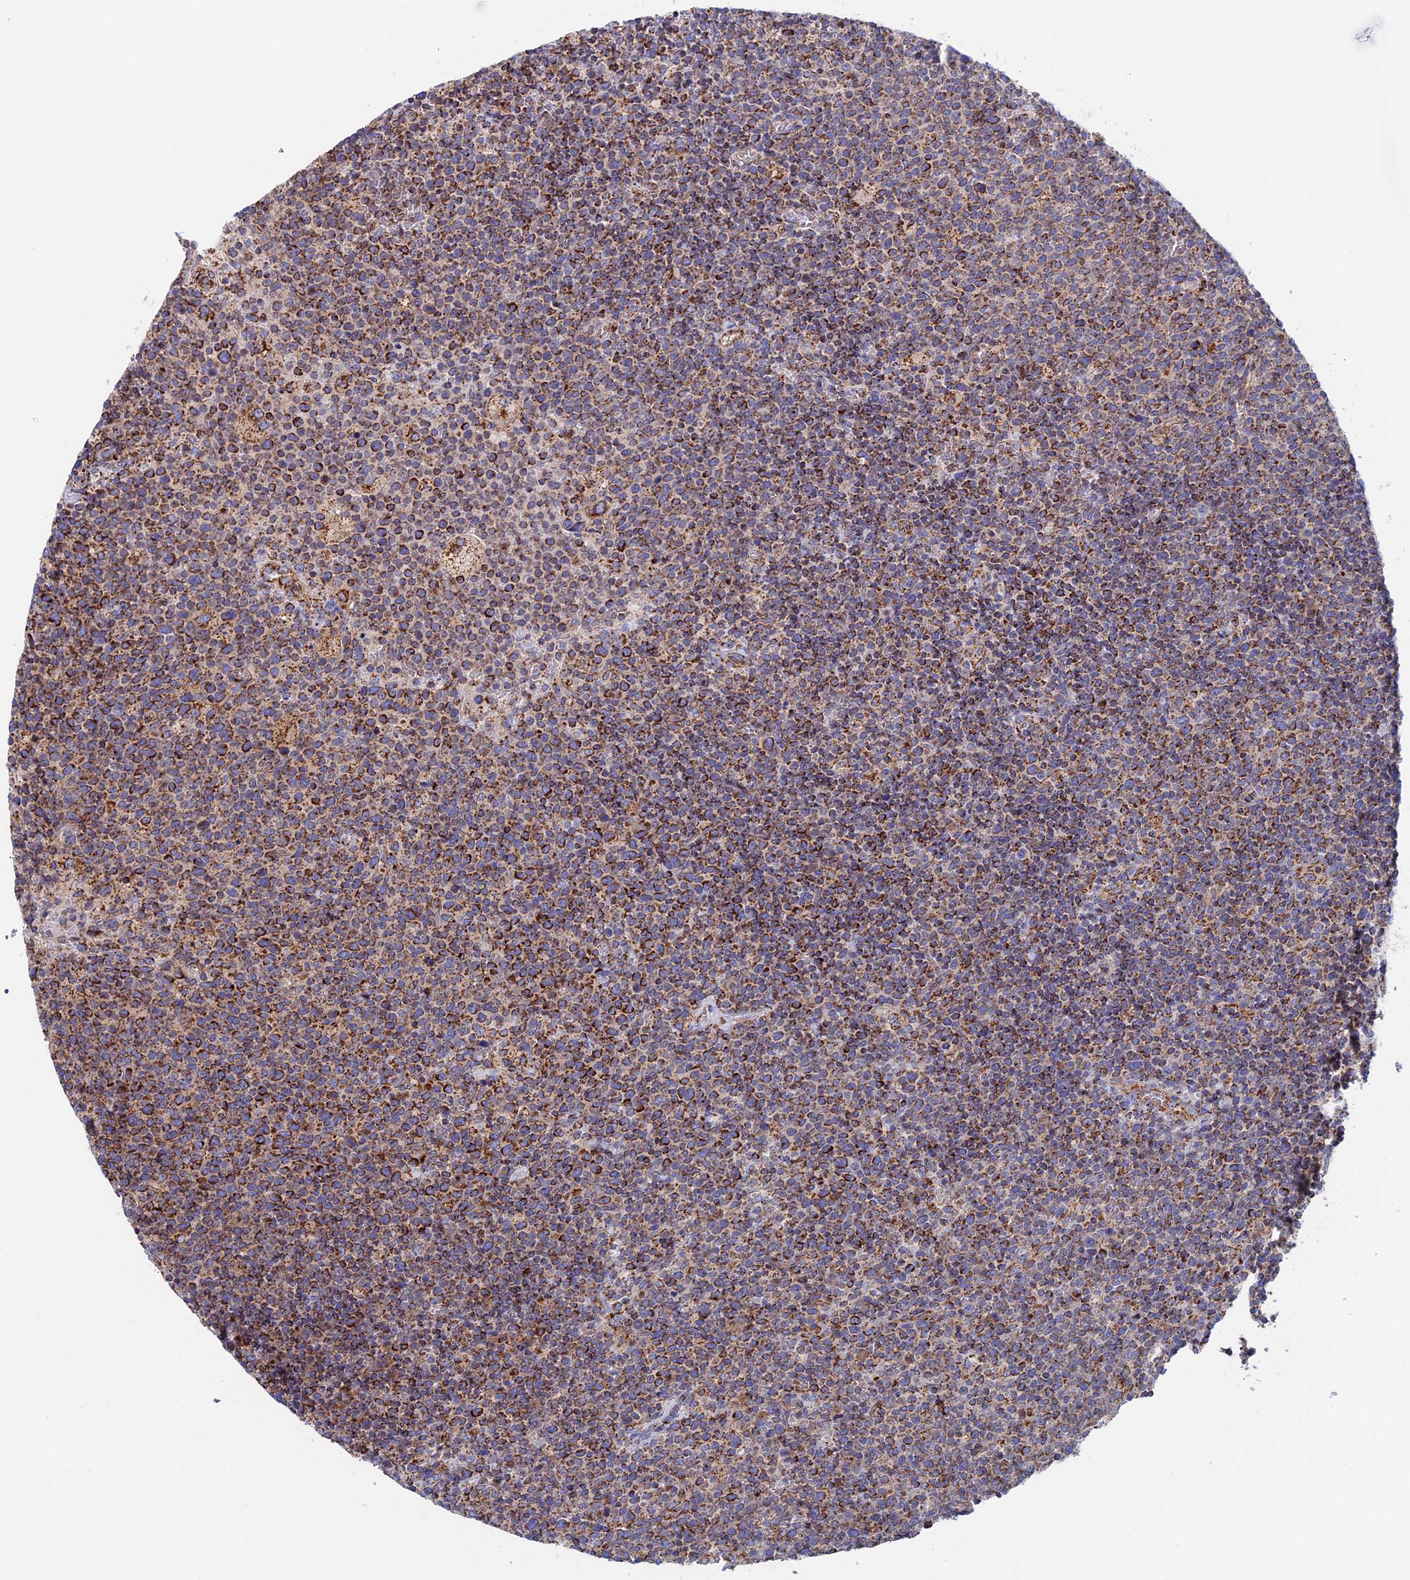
{"staining": {"intensity": "strong", "quantity": "25%-75%", "location": "cytoplasmic/membranous"}, "tissue": "lymphoma", "cell_type": "Tumor cells", "image_type": "cancer", "snomed": [{"axis": "morphology", "description": "Malignant lymphoma, non-Hodgkin's type, High grade"}, {"axis": "topography", "description": "Lymph node"}], "caption": "Immunohistochemical staining of lymphoma demonstrates high levels of strong cytoplasmic/membranous protein positivity in about 25%-75% of tumor cells.", "gene": "WDR83", "patient": {"sex": "male", "age": 61}}